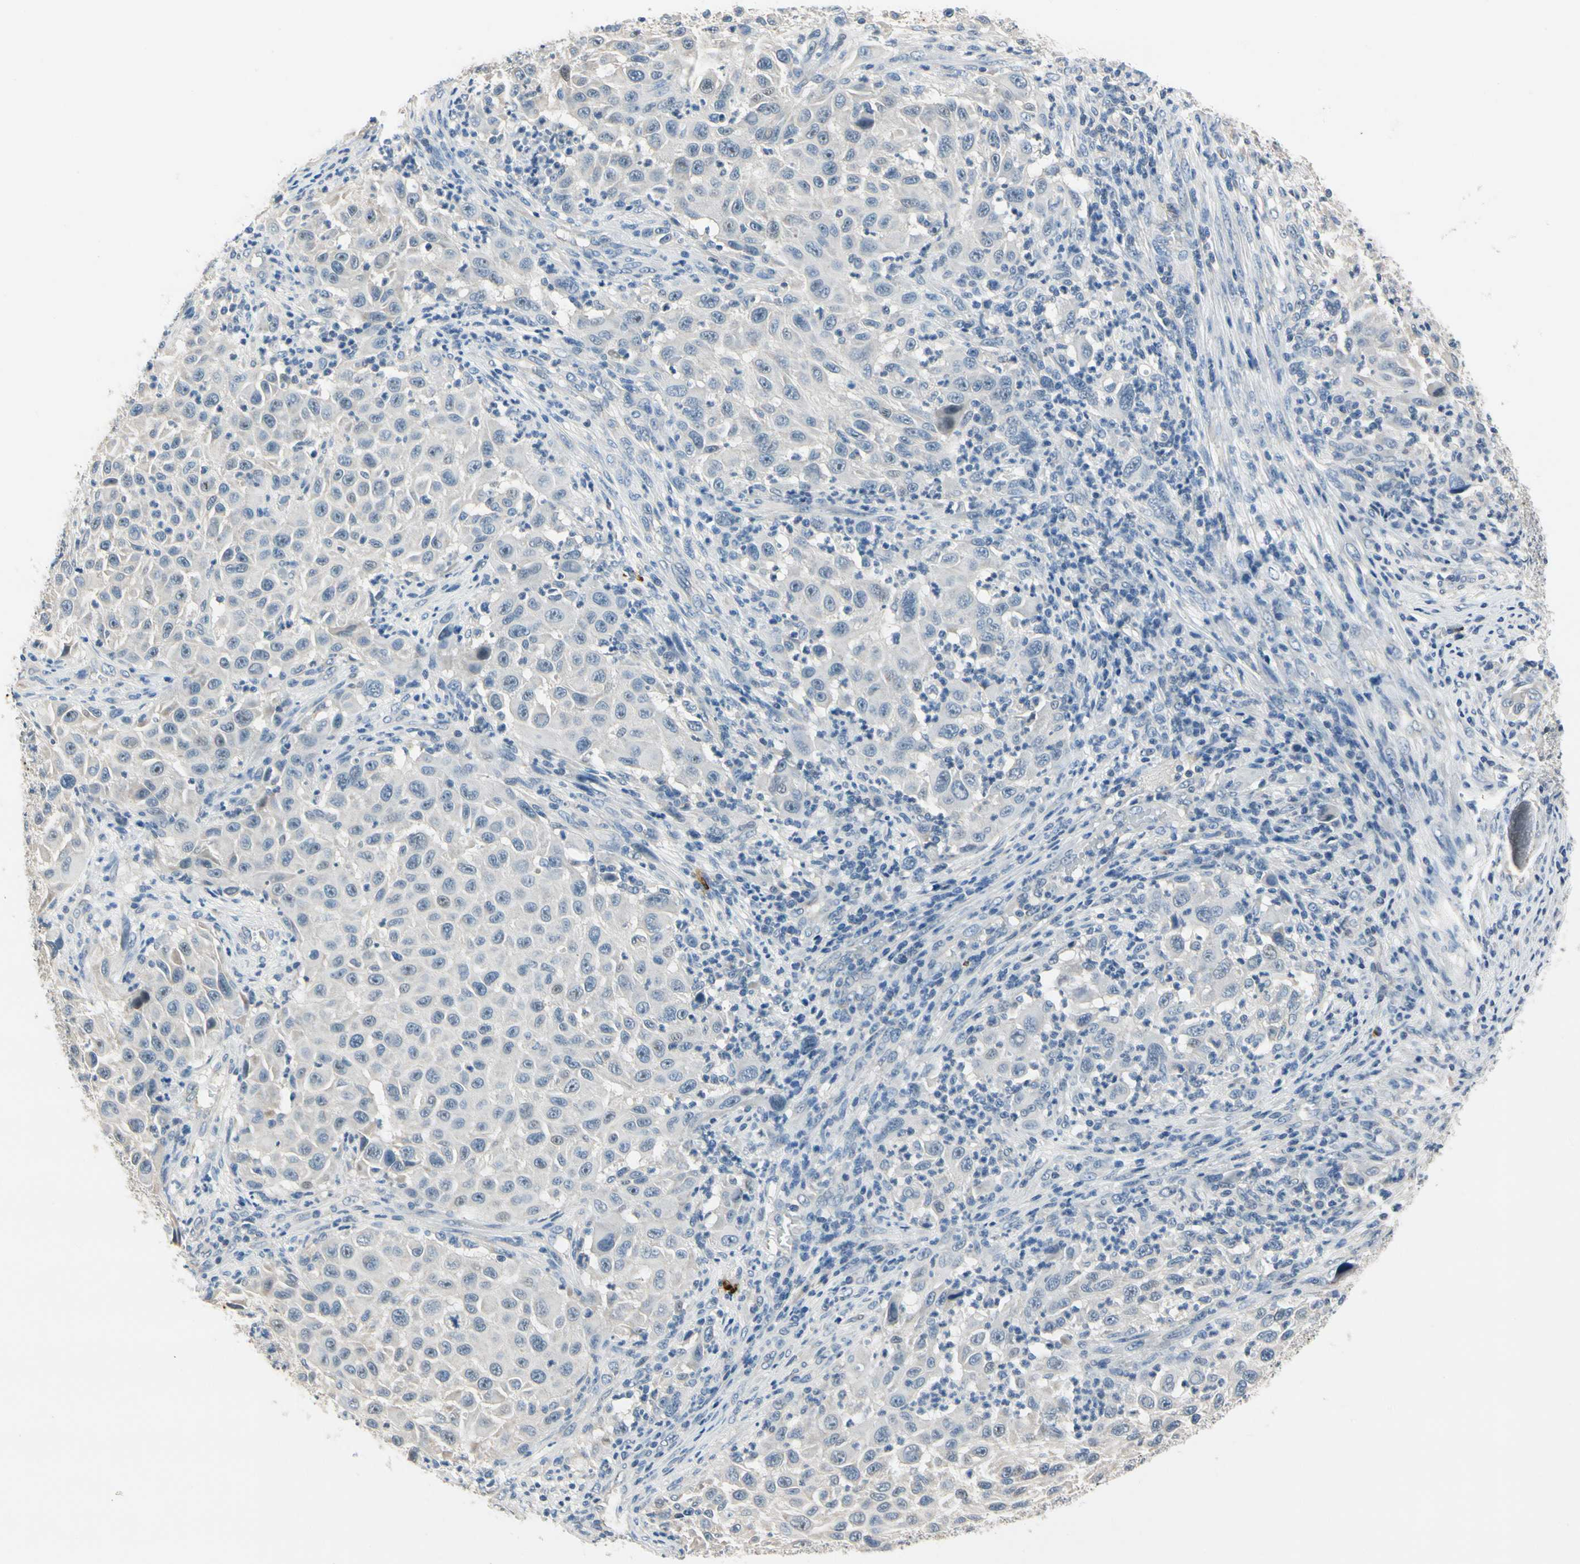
{"staining": {"intensity": "negative", "quantity": "none", "location": "none"}, "tissue": "melanoma", "cell_type": "Tumor cells", "image_type": "cancer", "snomed": [{"axis": "morphology", "description": "Malignant melanoma, Metastatic site"}, {"axis": "topography", "description": "Lymph node"}], "caption": "A high-resolution micrograph shows immunohistochemistry (IHC) staining of melanoma, which shows no significant expression in tumor cells.", "gene": "CPA3", "patient": {"sex": "male", "age": 61}}